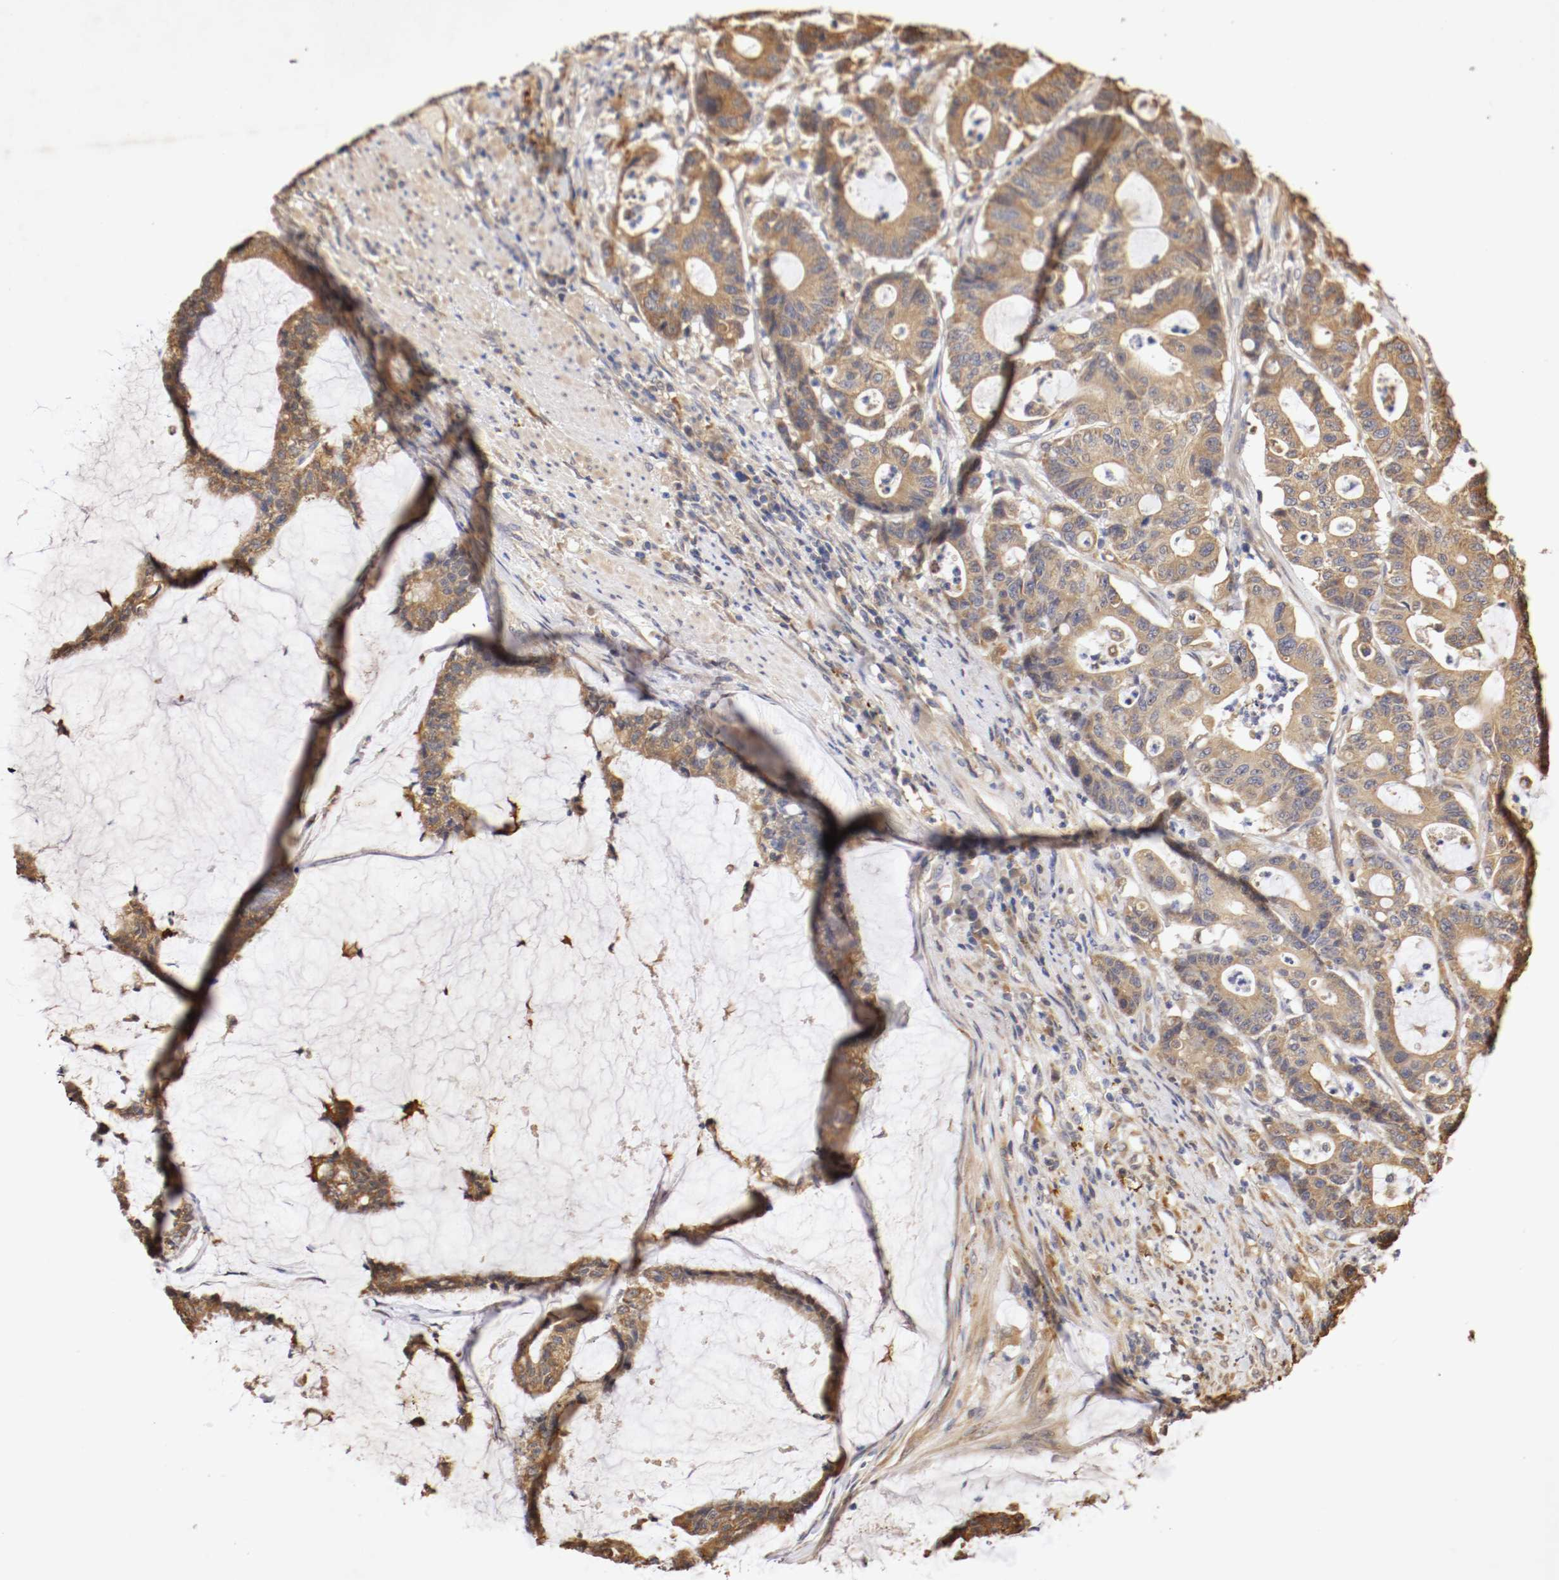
{"staining": {"intensity": "strong", "quantity": ">75%", "location": "cytoplasmic/membranous"}, "tissue": "colorectal cancer", "cell_type": "Tumor cells", "image_type": "cancer", "snomed": [{"axis": "morphology", "description": "Adenocarcinoma, NOS"}, {"axis": "topography", "description": "Colon"}], "caption": "Human colorectal adenocarcinoma stained for a protein (brown) demonstrates strong cytoplasmic/membranous positive positivity in about >75% of tumor cells.", "gene": "VEZT", "patient": {"sex": "female", "age": 84}}